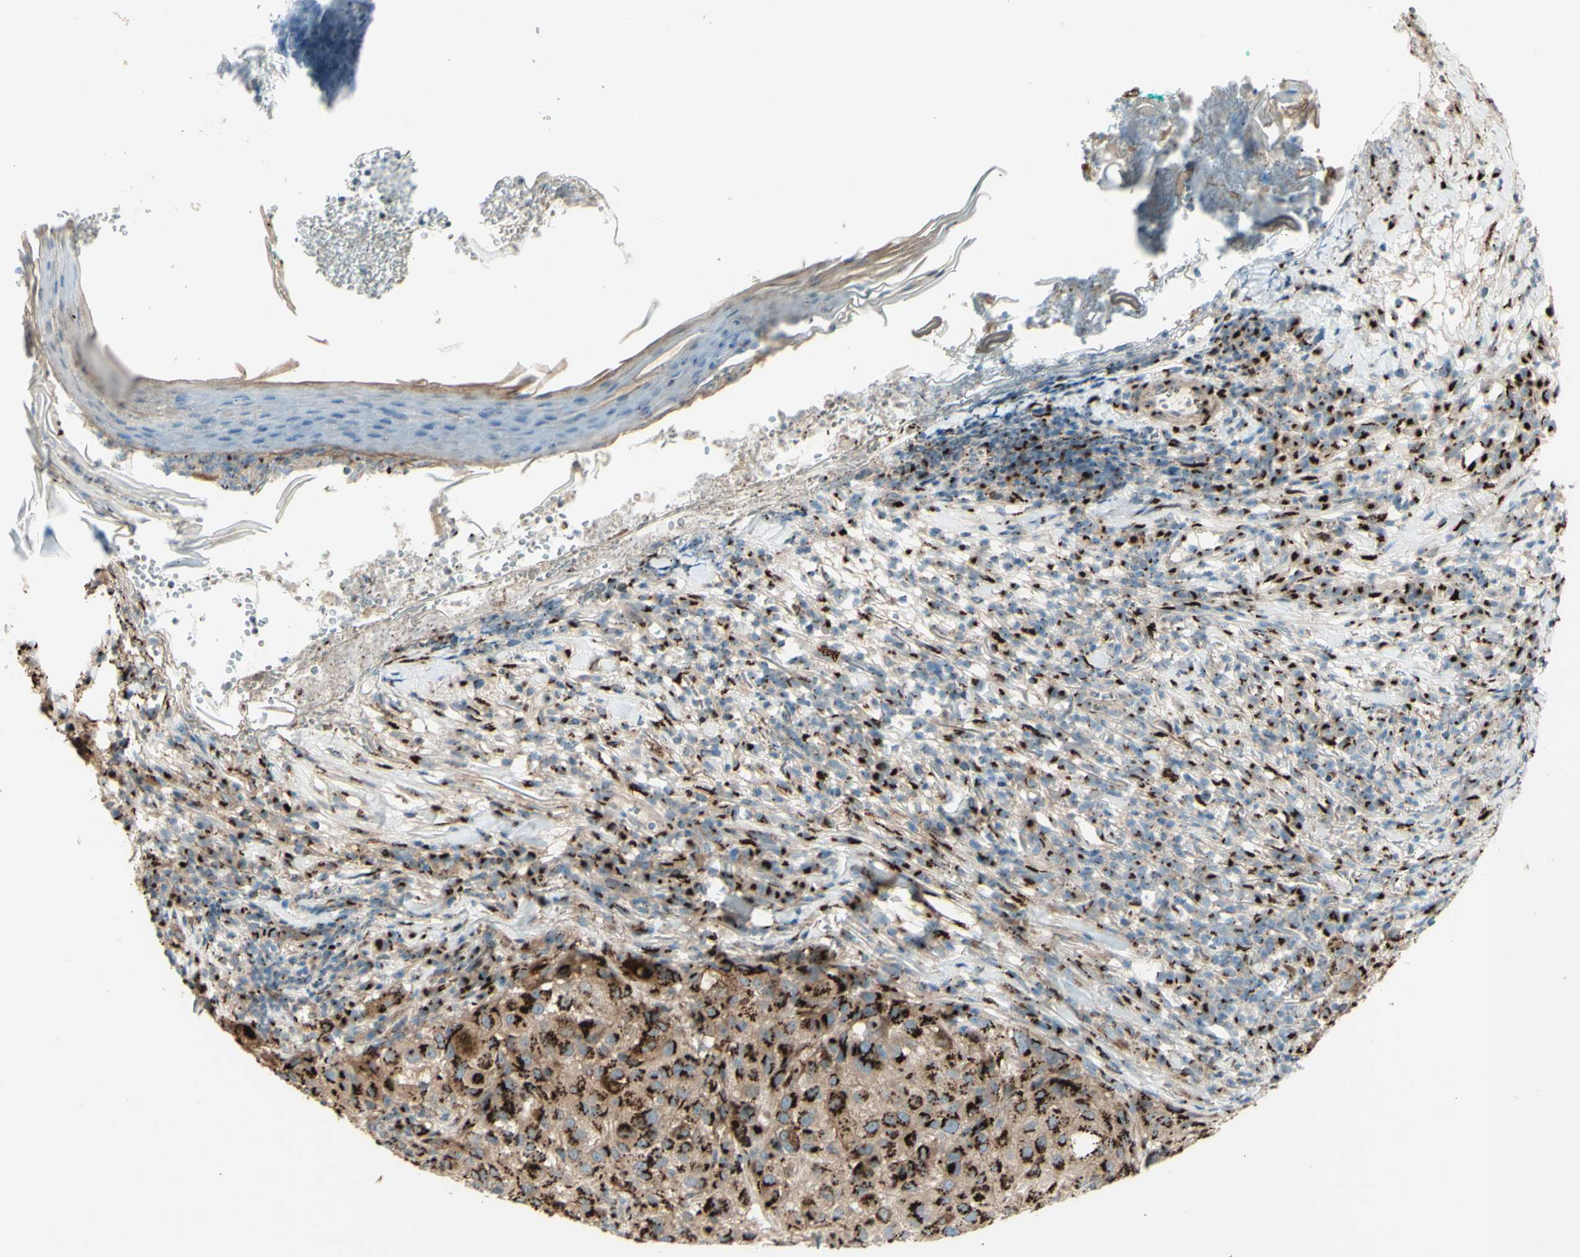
{"staining": {"intensity": "strong", "quantity": ">75%", "location": "cytoplasmic/membranous"}, "tissue": "melanoma", "cell_type": "Tumor cells", "image_type": "cancer", "snomed": [{"axis": "morphology", "description": "Necrosis, NOS"}, {"axis": "morphology", "description": "Malignant melanoma, NOS"}, {"axis": "topography", "description": "Skin"}], "caption": "Melanoma was stained to show a protein in brown. There is high levels of strong cytoplasmic/membranous expression in approximately >75% of tumor cells. The protein of interest is shown in brown color, while the nuclei are stained blue.", "gene": "BPNT2", "patient": {"sex": "female", "age": 87}}